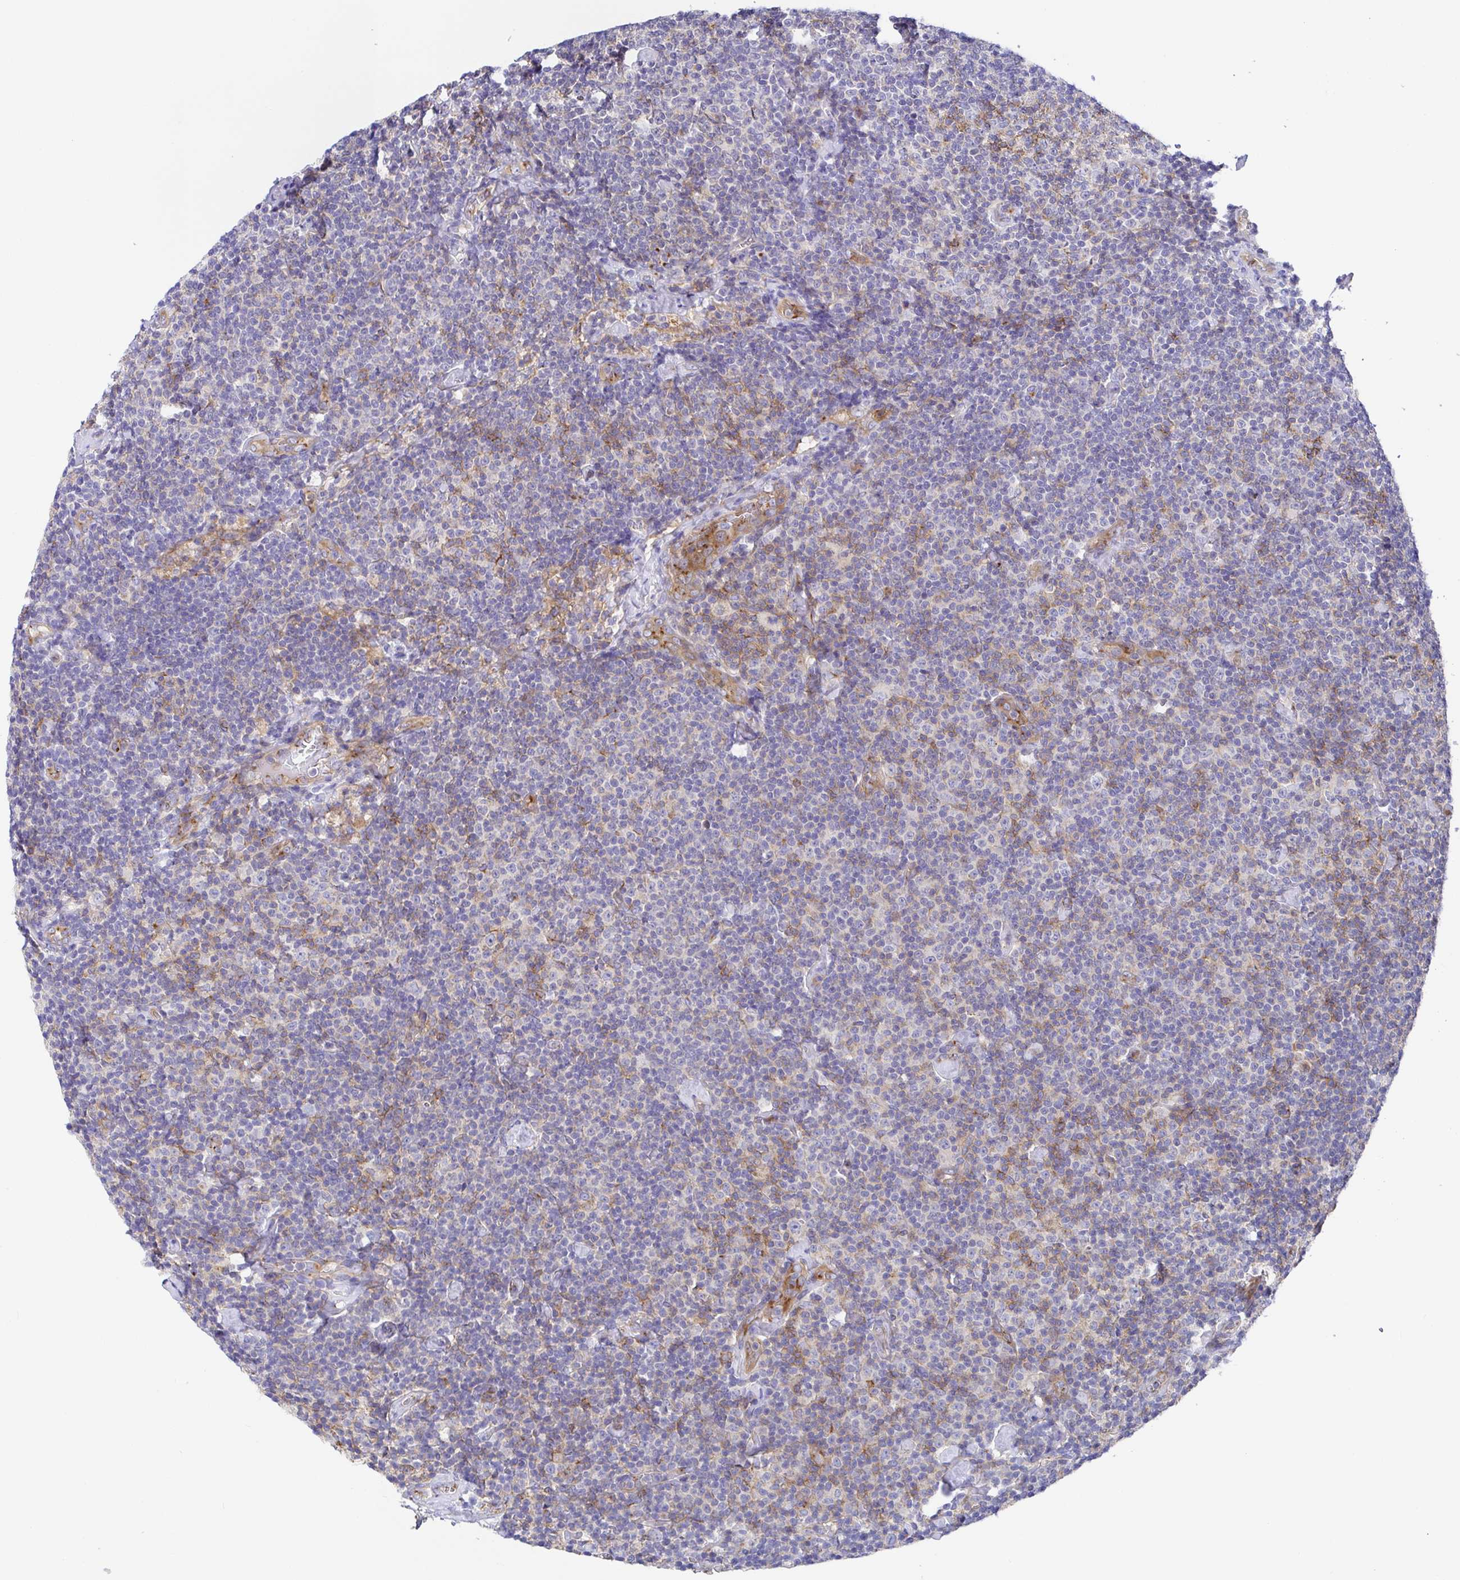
{"staining": {"intensity": "negative", "quantity": "none", "location": "none"}, "tissue": "lymphoma", "cell_type": "Tumor cells", "image_type": "cancer", "snomed": [{"axis": "morphology", "description": "Malignant lymphoma, non-Hodgkin's type, Low grade"}, {"axis": "topography", "description": "Lymph node"}], "caption": "Immunohistochemical staining of human malignant lymphoma, non-Hodgkin's type (low-grade) exhibits no significant expression in tumor cells.", "gene": "GOLGA1", "patient": {"sex": "male", "age": 81}}